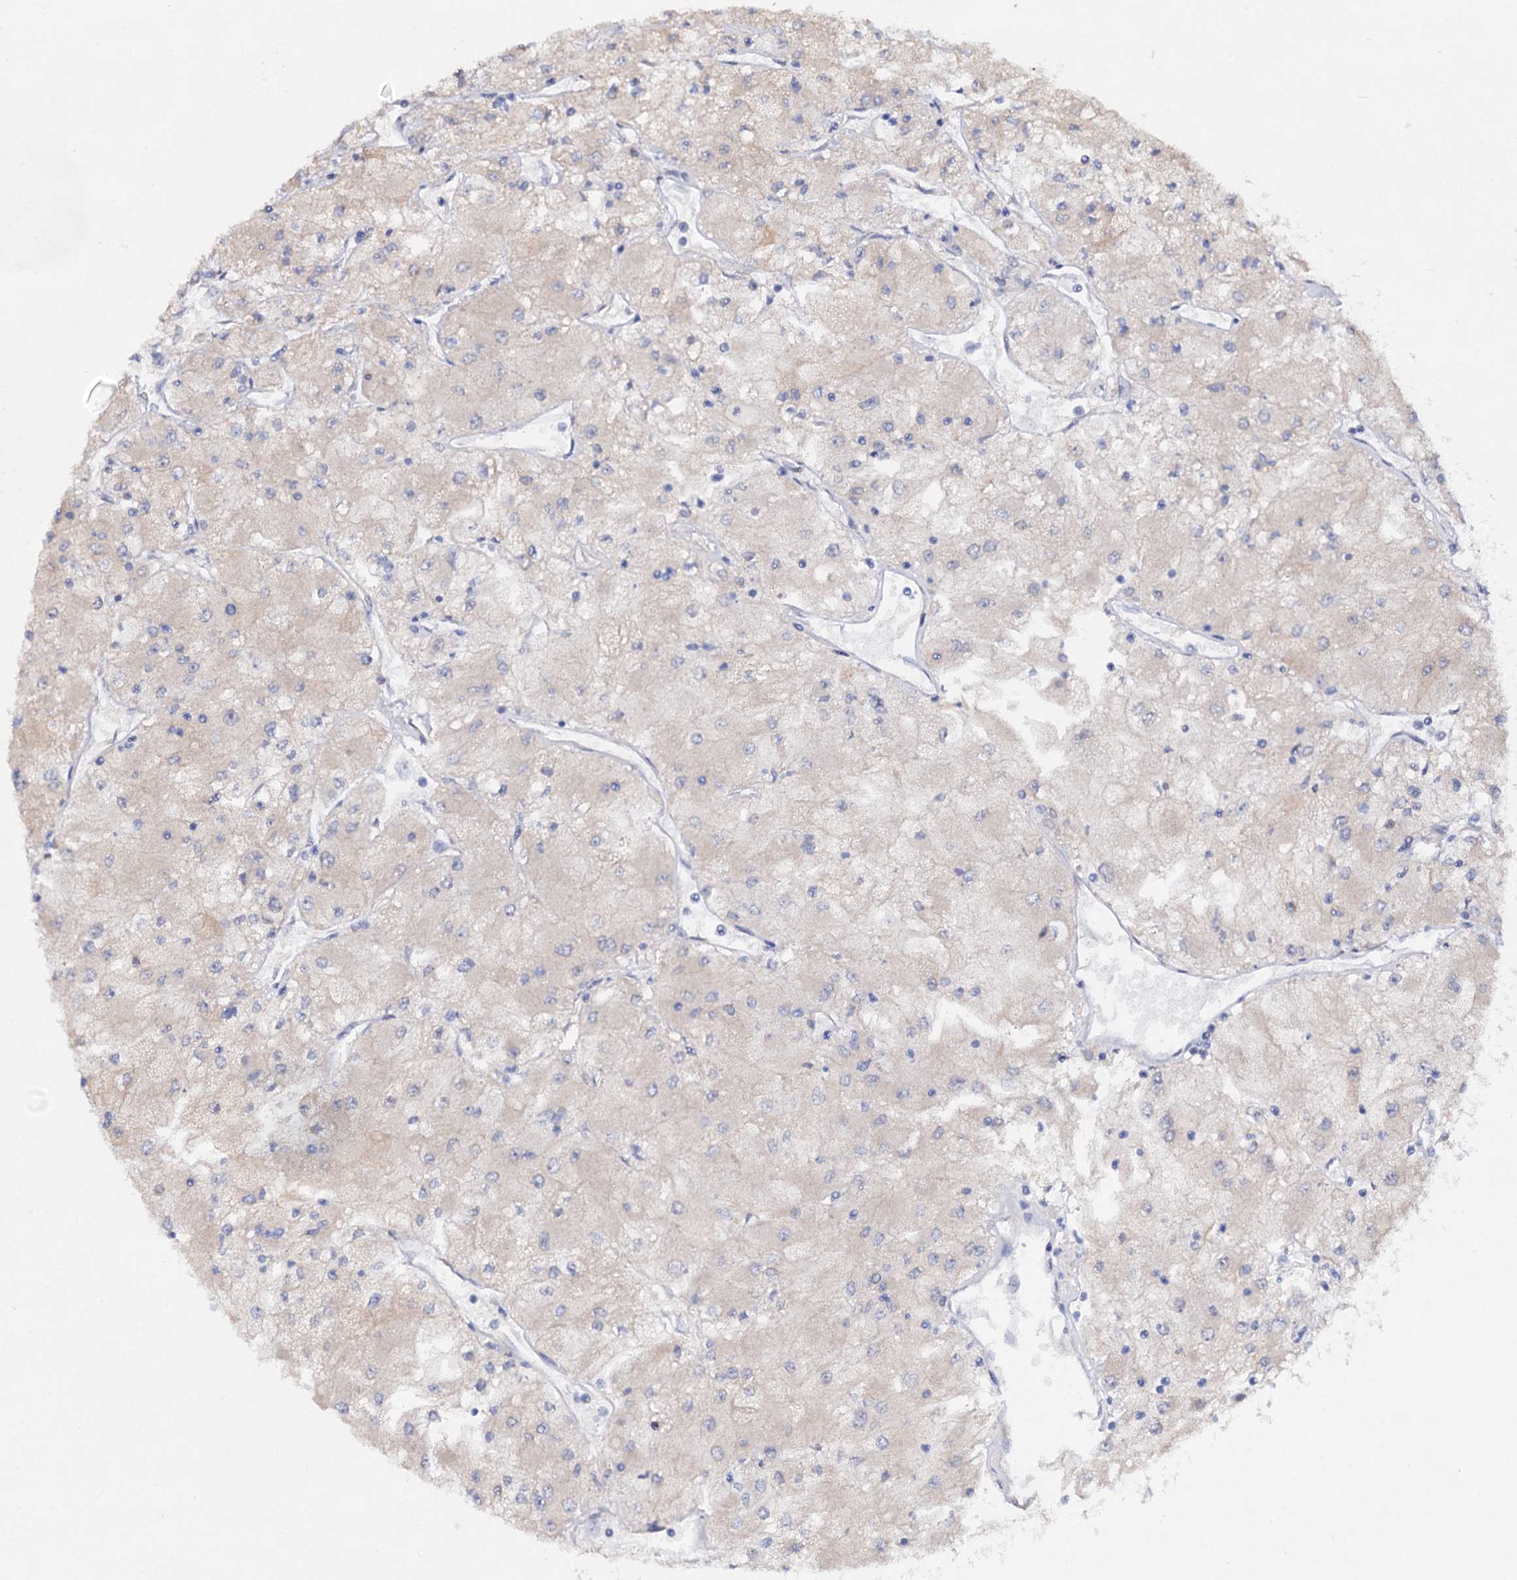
{"staining": {"intensity": "negative", "quantity": "none", "location": "none"}, "tissue": "renal cancer", "cell_type": "Tumor cells", "image_type": "cancer", "snomed": [{"axis": "morphology", "description": "Adenocarcinoma, NOS"}, {"axis": "topography", "description": "Kidney"}], "caption": "Tumor cells are negative for brown protein staining in renal adenocarcinoma. Nuclei are stained in blue.", "gene": "ACTR6", "patient": {"sex": "male", "age": 80}}